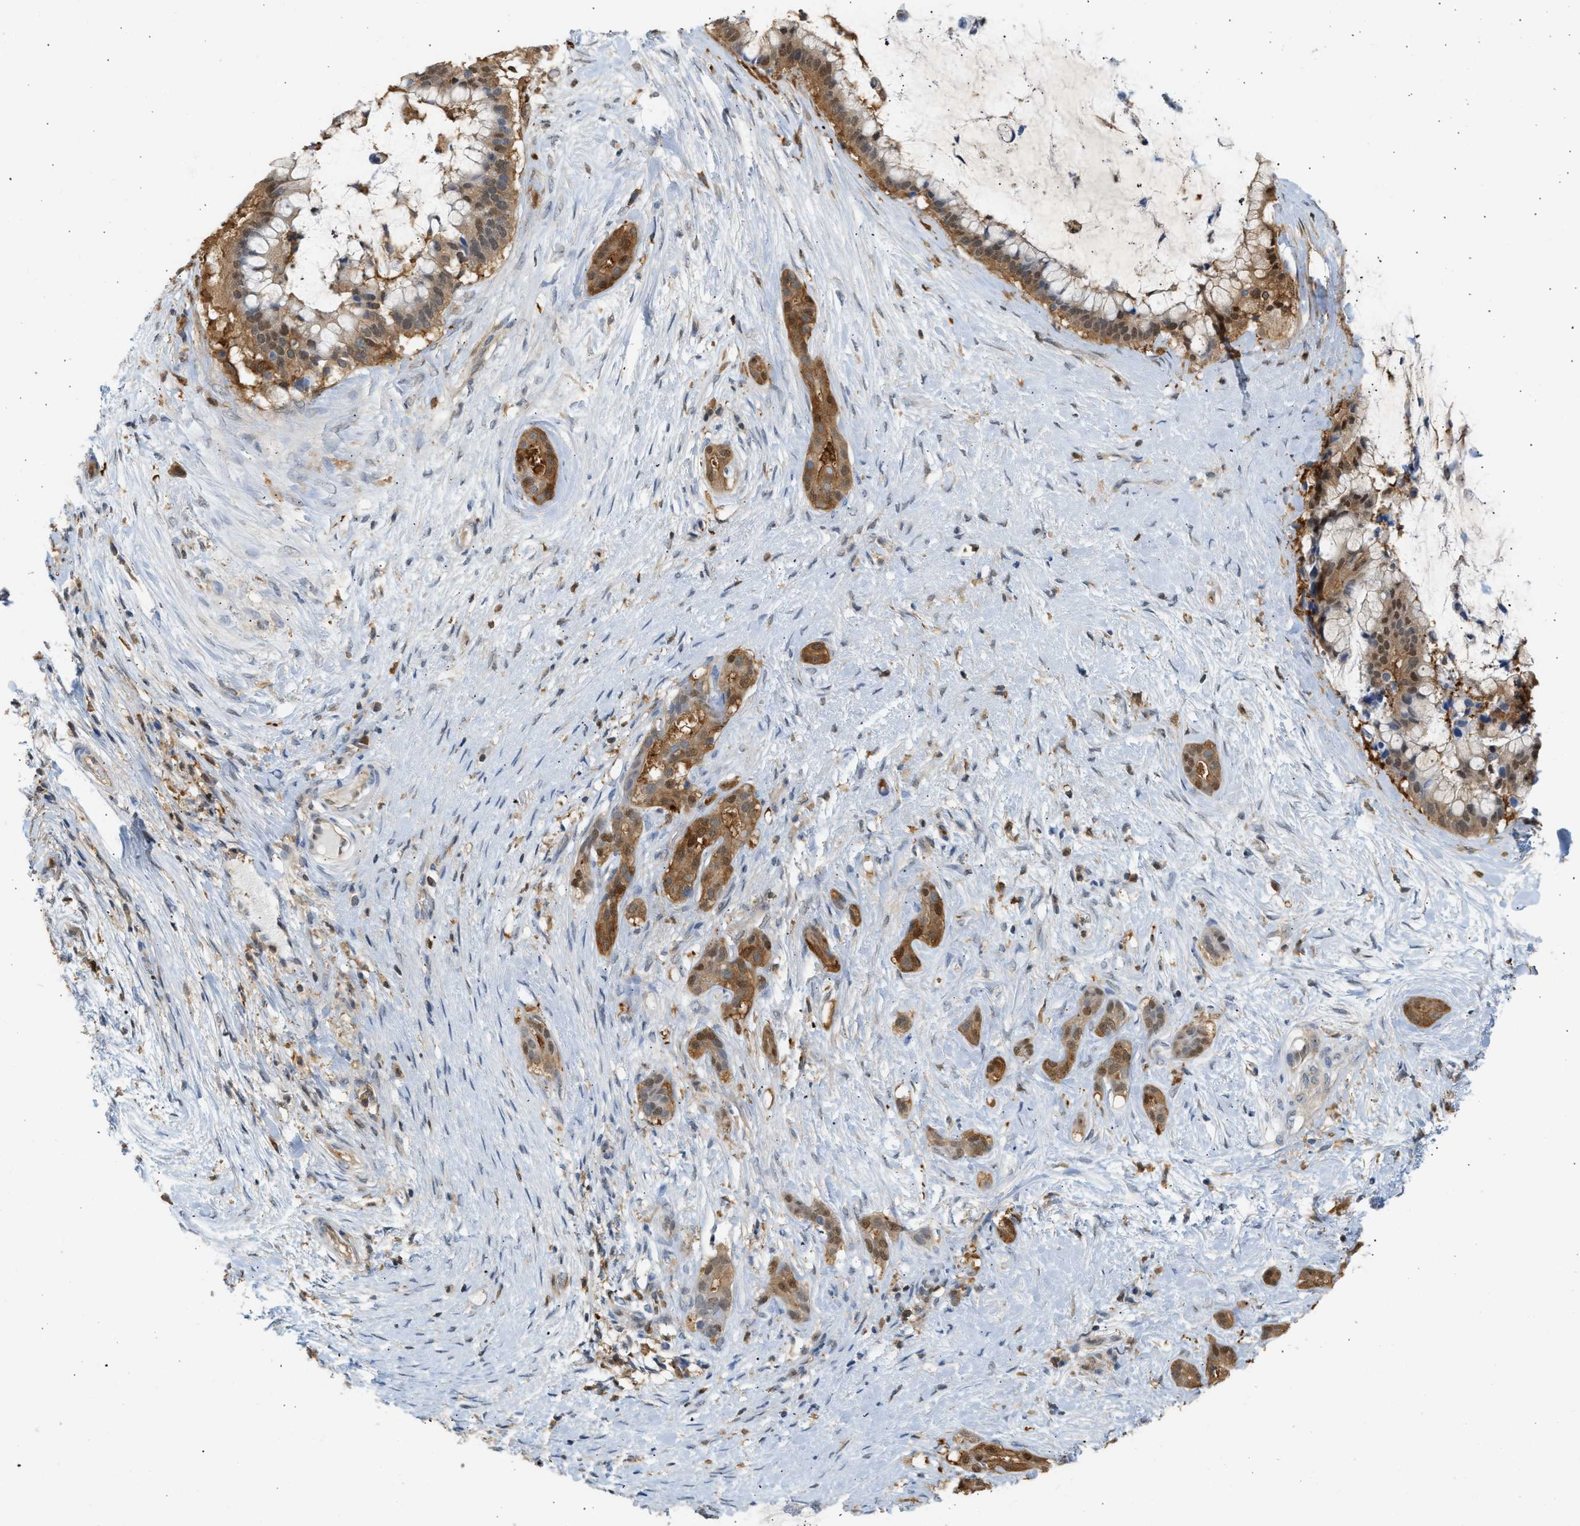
{"staining": {"intensity": "moderate", "quantity": ">75%", "location": "cytoplasmic/membranous"}, "tissue": "pancreatic cancer", "cell_type": "Tumor cells", "image_type": "cancer", "snomed": [{"axis": "morphology", "description": "Adenocarcinoma, NOS"}, {"axis": "topography", "description": "Pancreas"}], "caption": "DAB (3,3'-diaminobenzidine) immunohistochemical staining of pancreatic cancer displays moderate cytoplasmic/membranous protein positivity in about >75% of tumor cells.", "gene": "ENO1", "patient": {"sex": "male", "age": 41}}